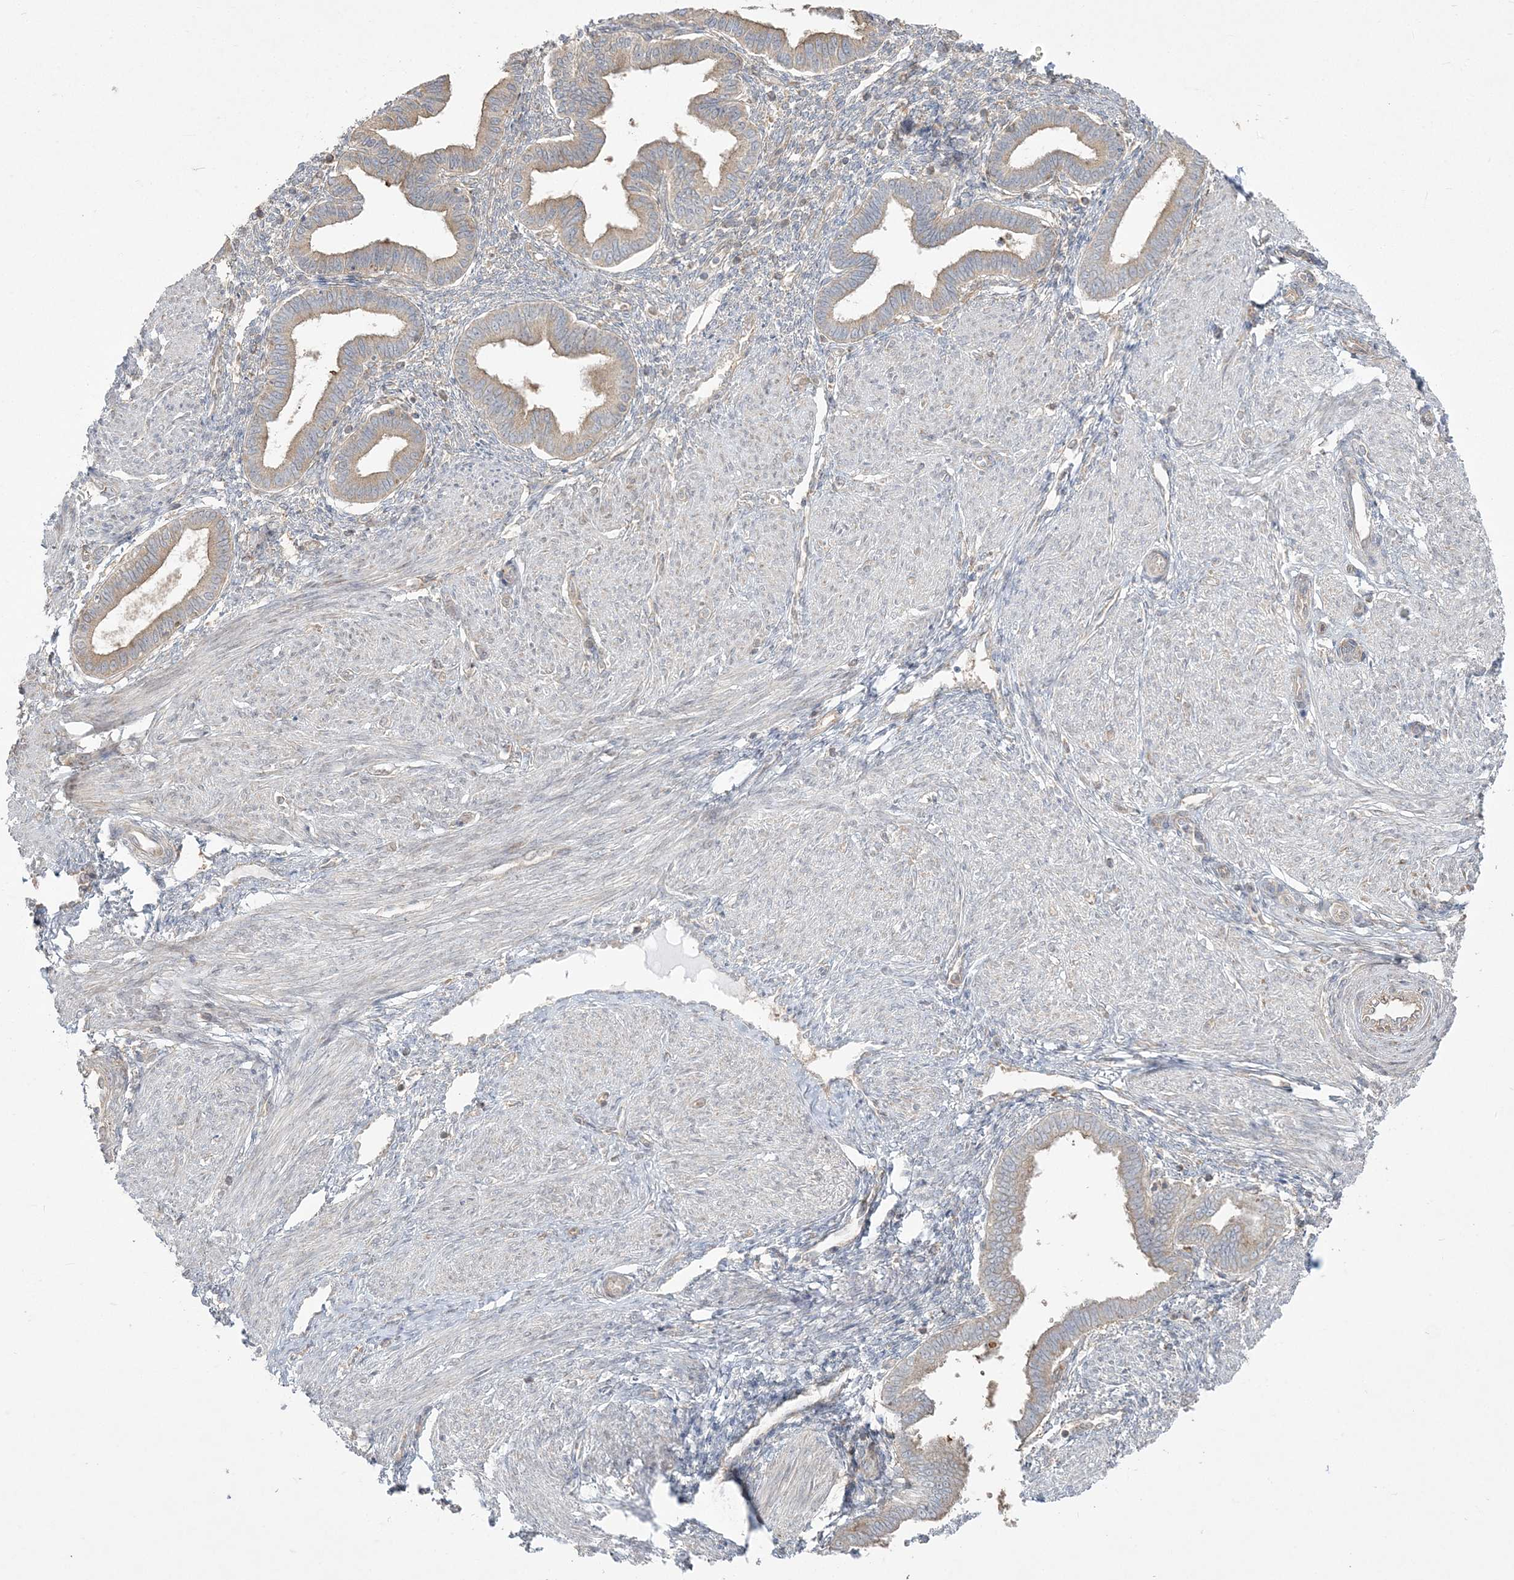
{"staining": {"intensity": "moderate", "quantity": "25%-75%", "location": "cytoplasmic/membranous"}, "tissue": "endometrium", "cell_type": "Cells in endometrial stroma", "image_type": "normal", "snomed": [{"axis": "morphology", "description": "Normal tissue, NOS"}, {"axis": "topography", "description": "Endometrium"}], "caption": "DAB immunohistochemical staining of unremarkable endometrium exhibits moderate cytoplasmic/membranous protein staining in approximately 25%-75% of cells in endometrial stroma. (DAB = brown stain, brightfield microscopy at high magnification).", "gene": "ZC3H6", "patient": {"sex": "female", "age": 53}}